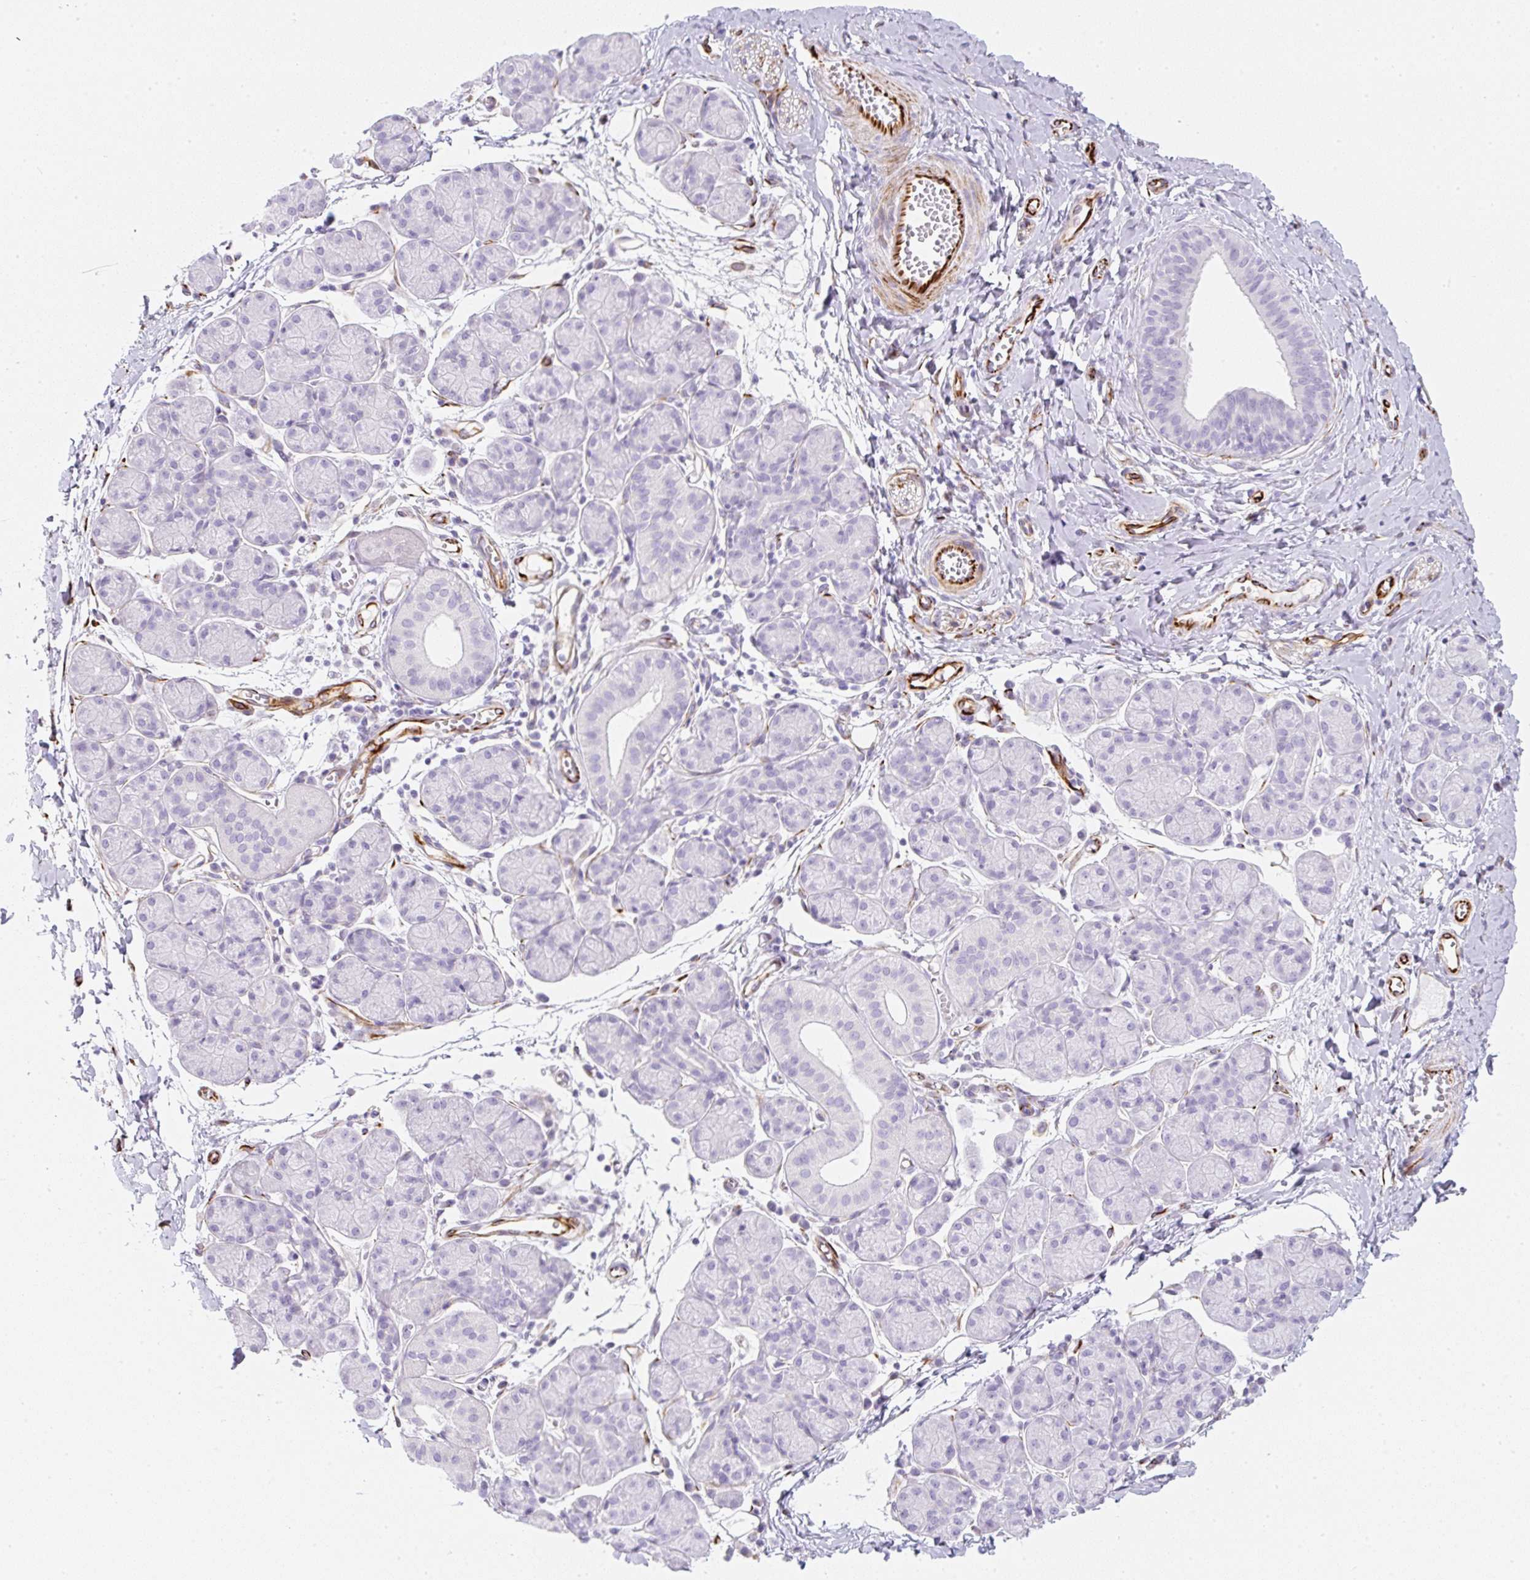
{"staining": {"intensity": "negative", "quantity": "none", "location": "none"}, "tissue": "salivary gland", "cell_type": "Glandular cells", "image_type": "normal", "snomed": [{"axis": "morphology", "description": "Normal tissue, NOS"}, {"axis": "morphology", "description": "Inflammation, NOS"}, {"axis": "topography", "description": "Lymph node"}, {"axis": "topography", "description": "Salivary gland"}], "caption": "Immunohistochemistry histopathology image of normal human salivary gland stained for a protein (brown), which shows no staining in glandular cells. (Stains: DAB IHC with hematoxylin counter stain, Microscopy: brightfield microscopy at high magnification).", "gene": "ZNF689", "patient": {"sex": "male", "age": 3}}